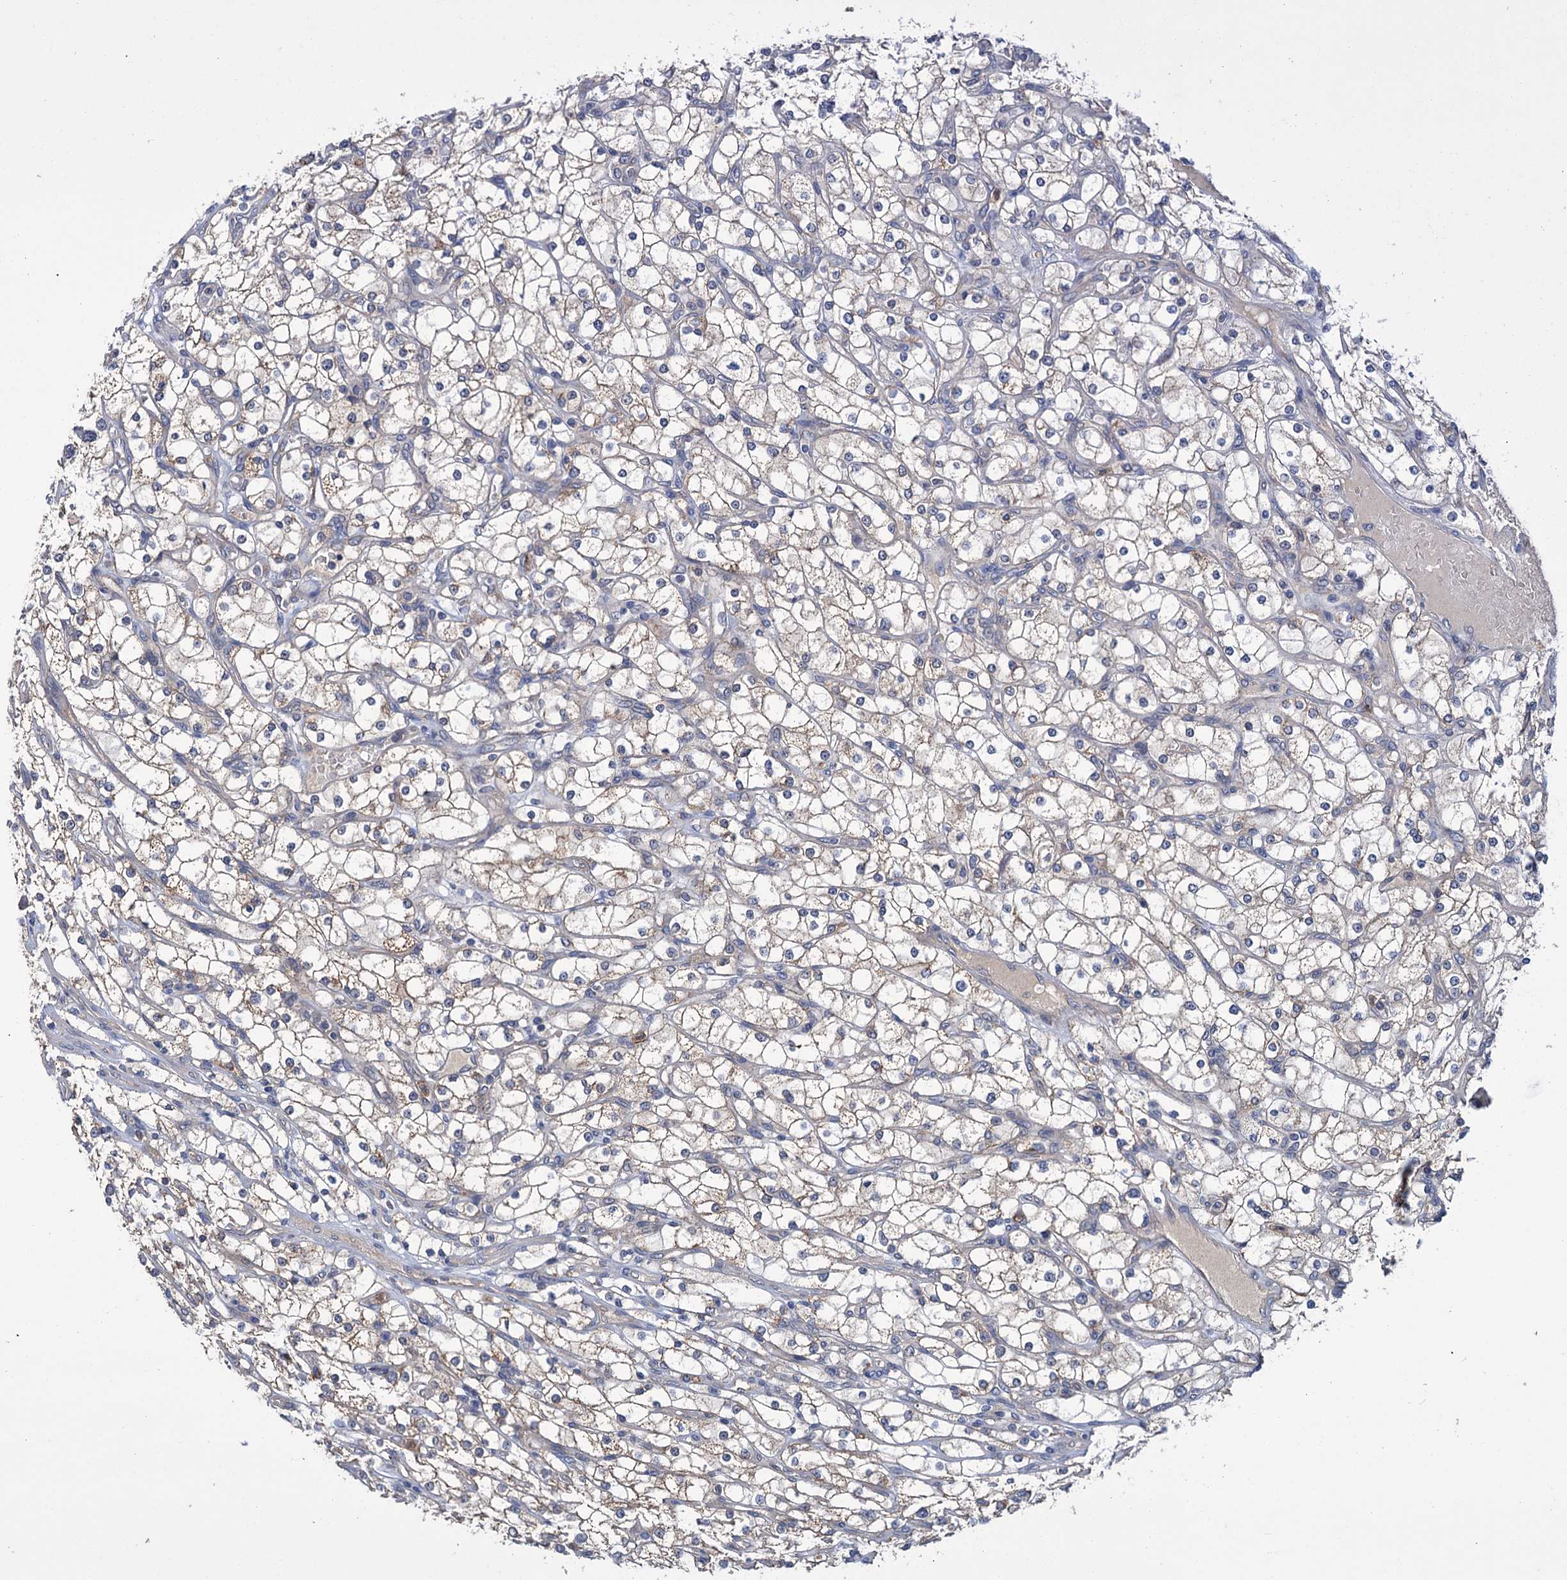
{"staining": {"intensity": "negative", "quantity": "none", "location": "none"}, "tissue": "renal cancer", "cell_type": "Tumor cells", "image_type": "cancer", "snomed": [{"axis": "morphology", "description": "Adenocarcinoma, NOS"}, {"axis": "topography", "description": "Kidney"}], "caption": "There is no significant positivity in tumor cells of renal adenocarcinoma. The staining was performed using DAB (3,3'-diaminobenzidine) to visualize the protein expression in brown, while the nuclei were stained in blue with hematoxylin (Magnification: 20x).", "gene": "DYNC2H1", "patient": {"sex": "male", "age": 80}}